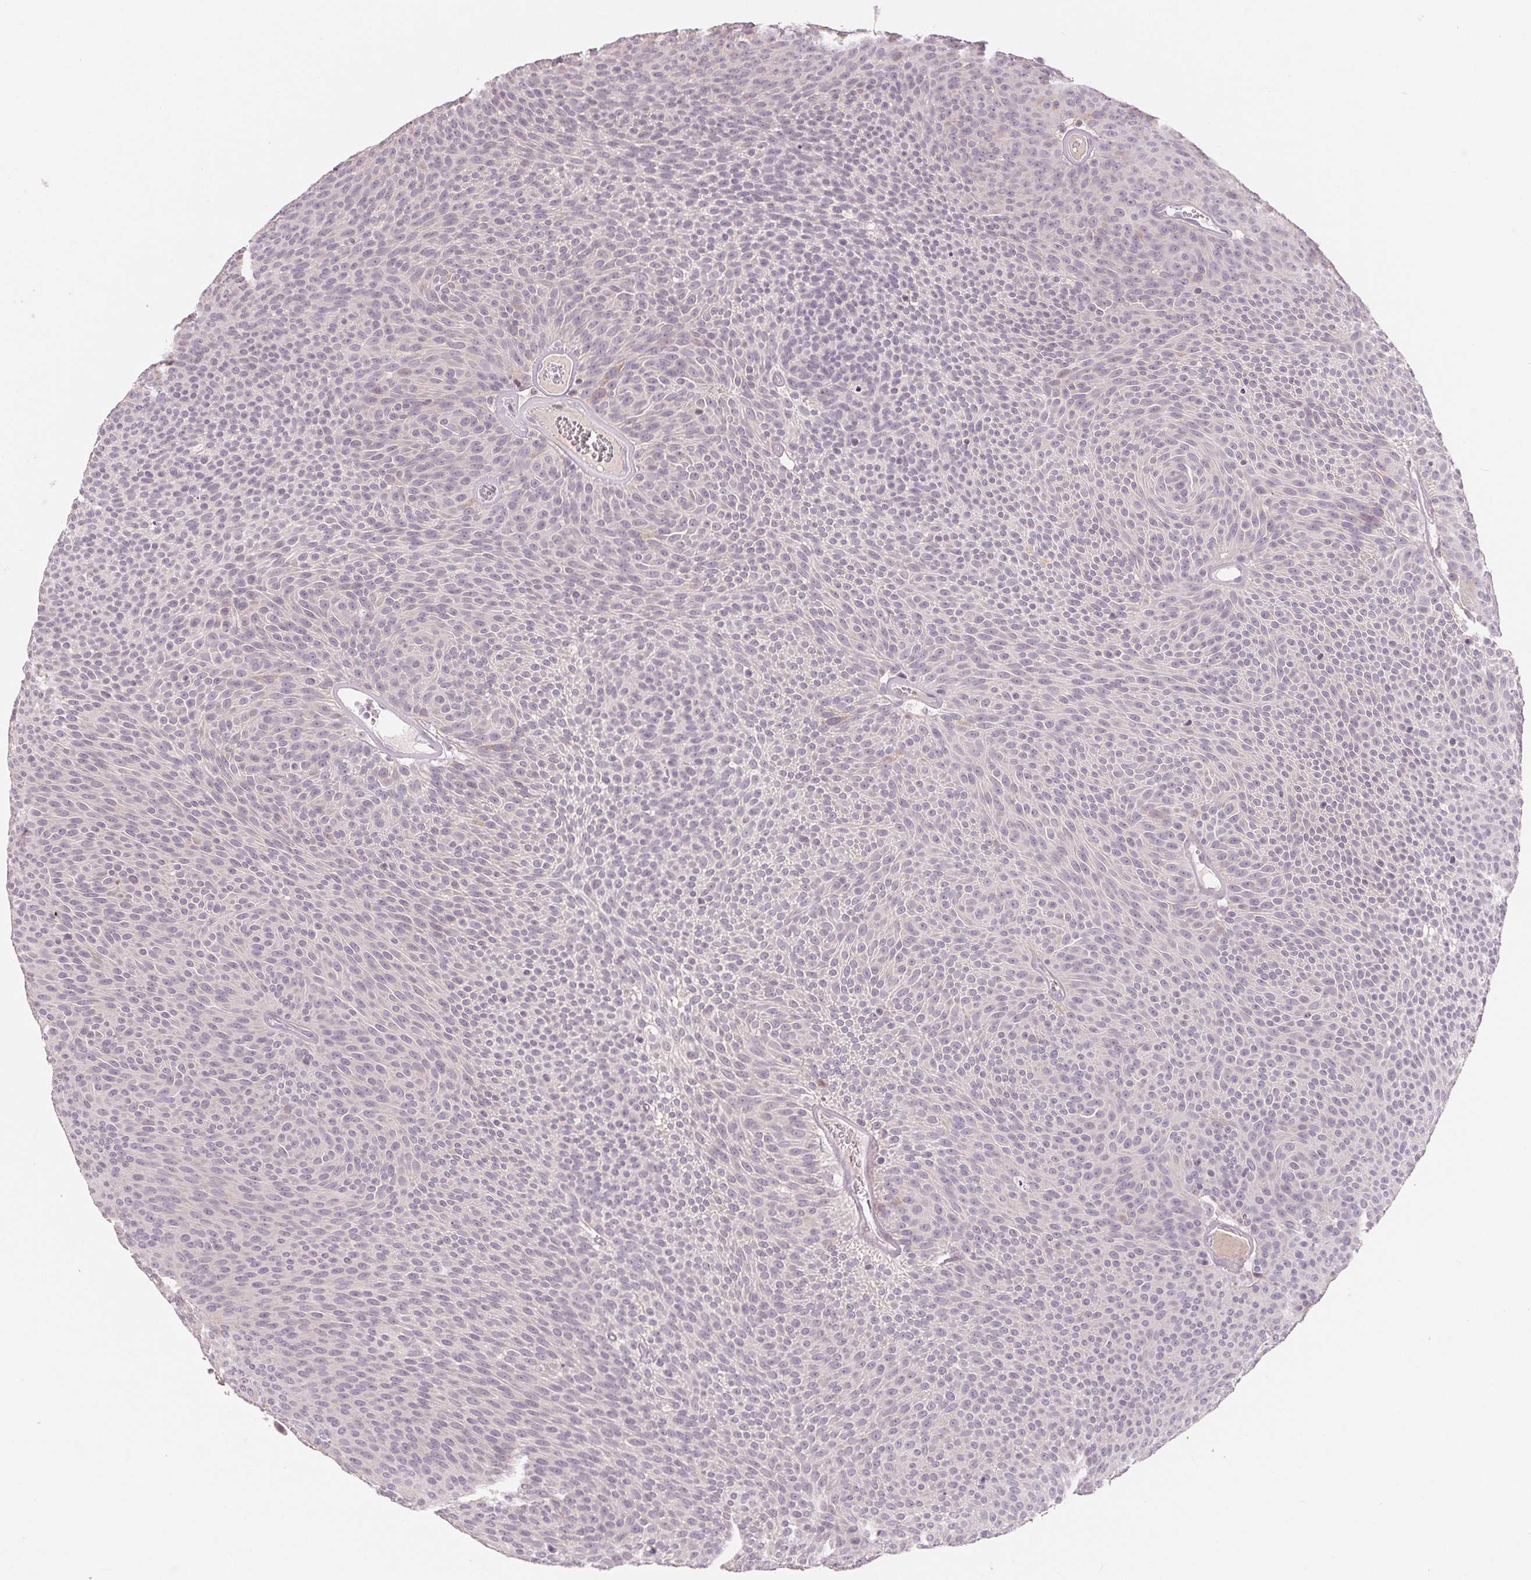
{"staining": {"intensity": "negative", "quantity": "none", "location": "none"}, "tissue": "urothelial cancer", "cell_type": "Tumor cells", "image_type": "cancer", "snomed": [{"axis": "morphology", "description": "Urothelial carcinoma, Low grade"}, {"axis": "topography", "description": "Urinary bladder"}], "caption": "High power microscopy photomicrograph of an immunohistochemistry (IHC) photomicrograph of urothelial cancer, revealing no significant expression in tumor cells. Nuclei are stained in blue.", "gene": "AQP8", "patient": {"sex": "male", "age": 77}}